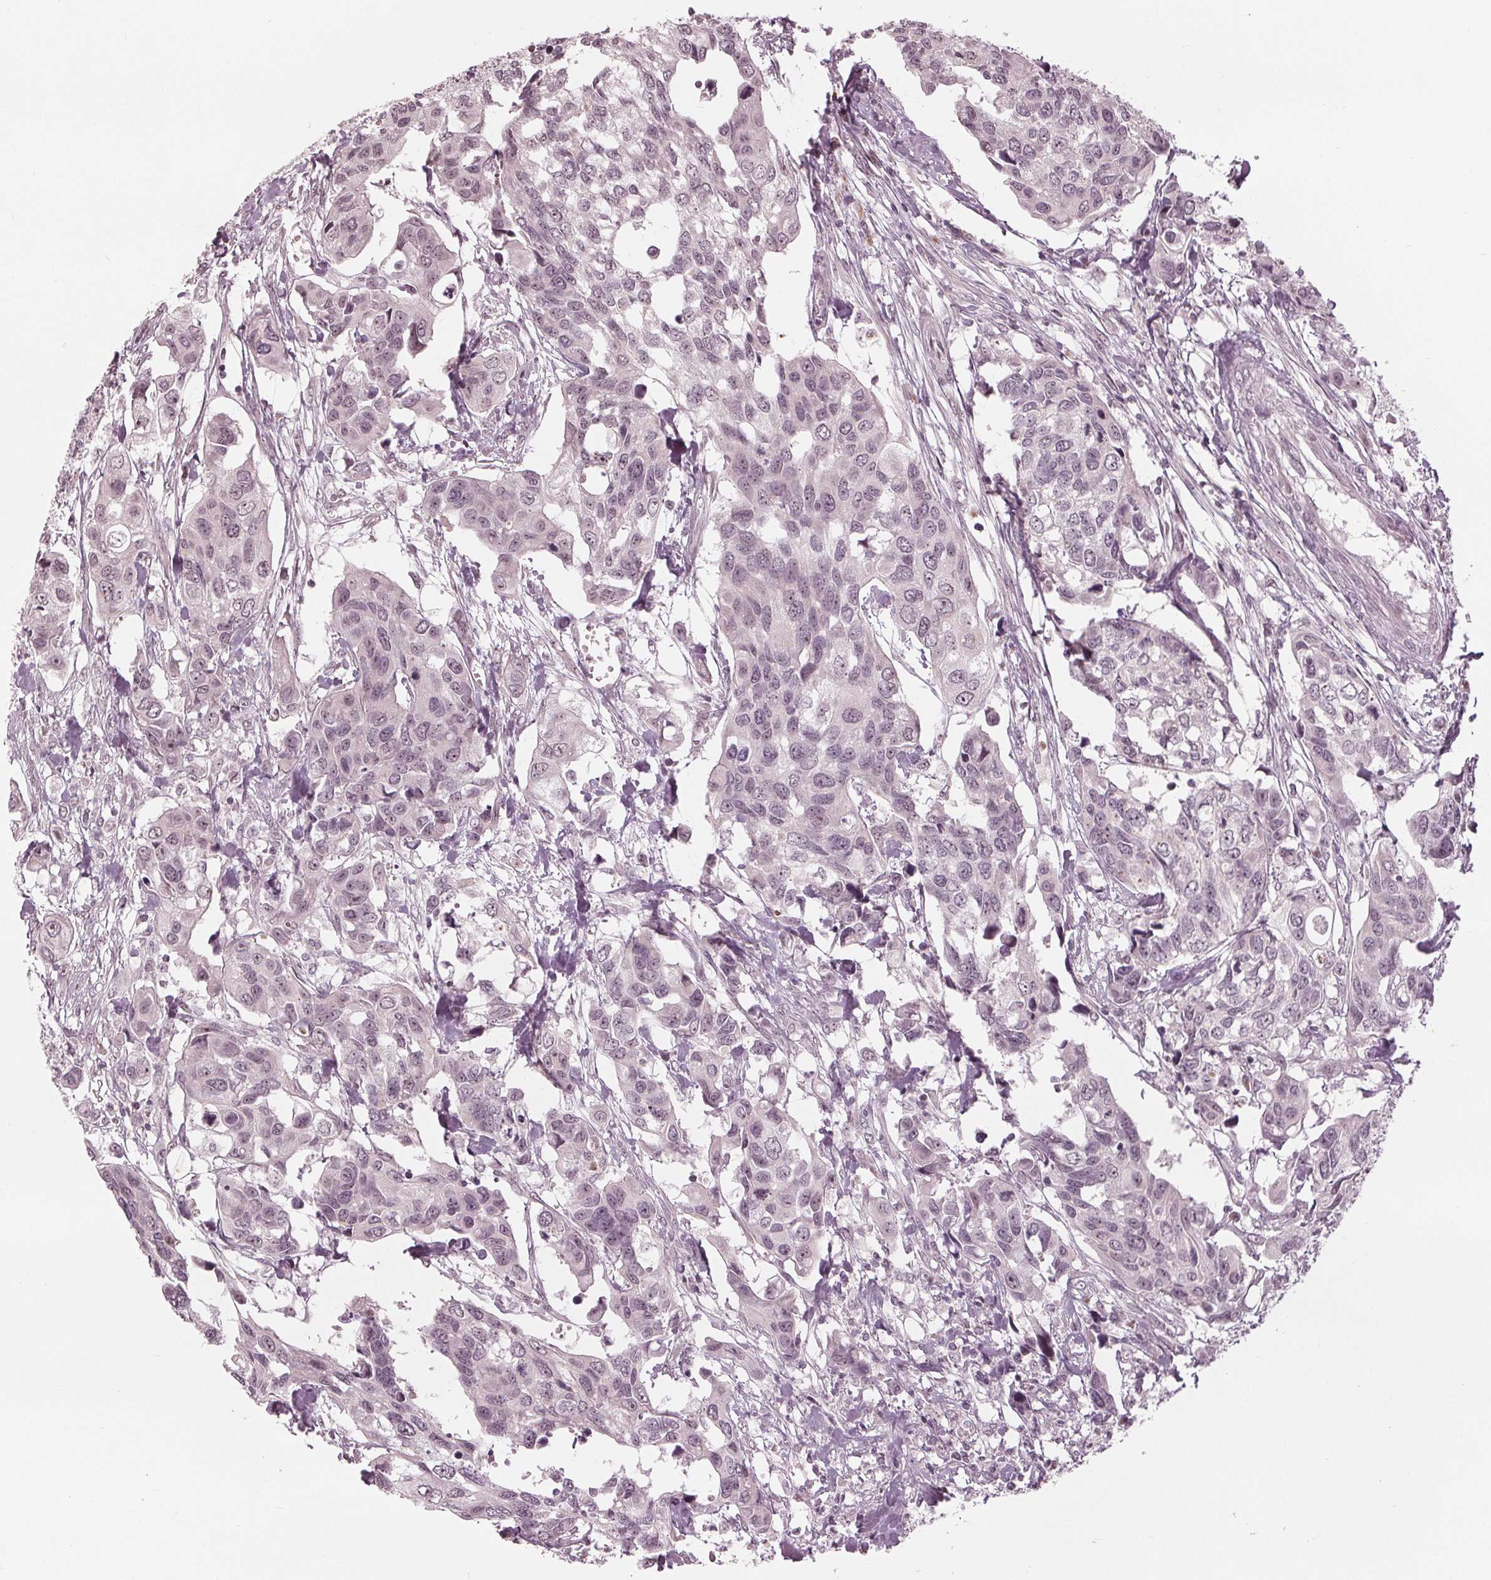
{"staining": {"intensity": "weak", "quantity": "<25%", "location": "nuclear"}, "tissue": "urothelial cancer", "cell_type": "Tumor cells", "image_type": "cancer", "snomed": [{"axis": "morphology", "description": "Urothelial carcinoma, High grade"}, {"axis": "topography", "description": "Urinary bladder"}], "caption": "This histopathology image is of urothelial cancer stained with immunohistochemistry (IHC) to label a protein in brown with the nuclei are counter-stained blue. There is no positivity in tumor cells. Brightfield microscopy of IHC stained with DAB (3,3'-diaminobenzidine) (brown) and hematoxylin (blue), captured at high magnification.", "gene": "SLX4", "patient": {"sex": "male", "age": 60}}